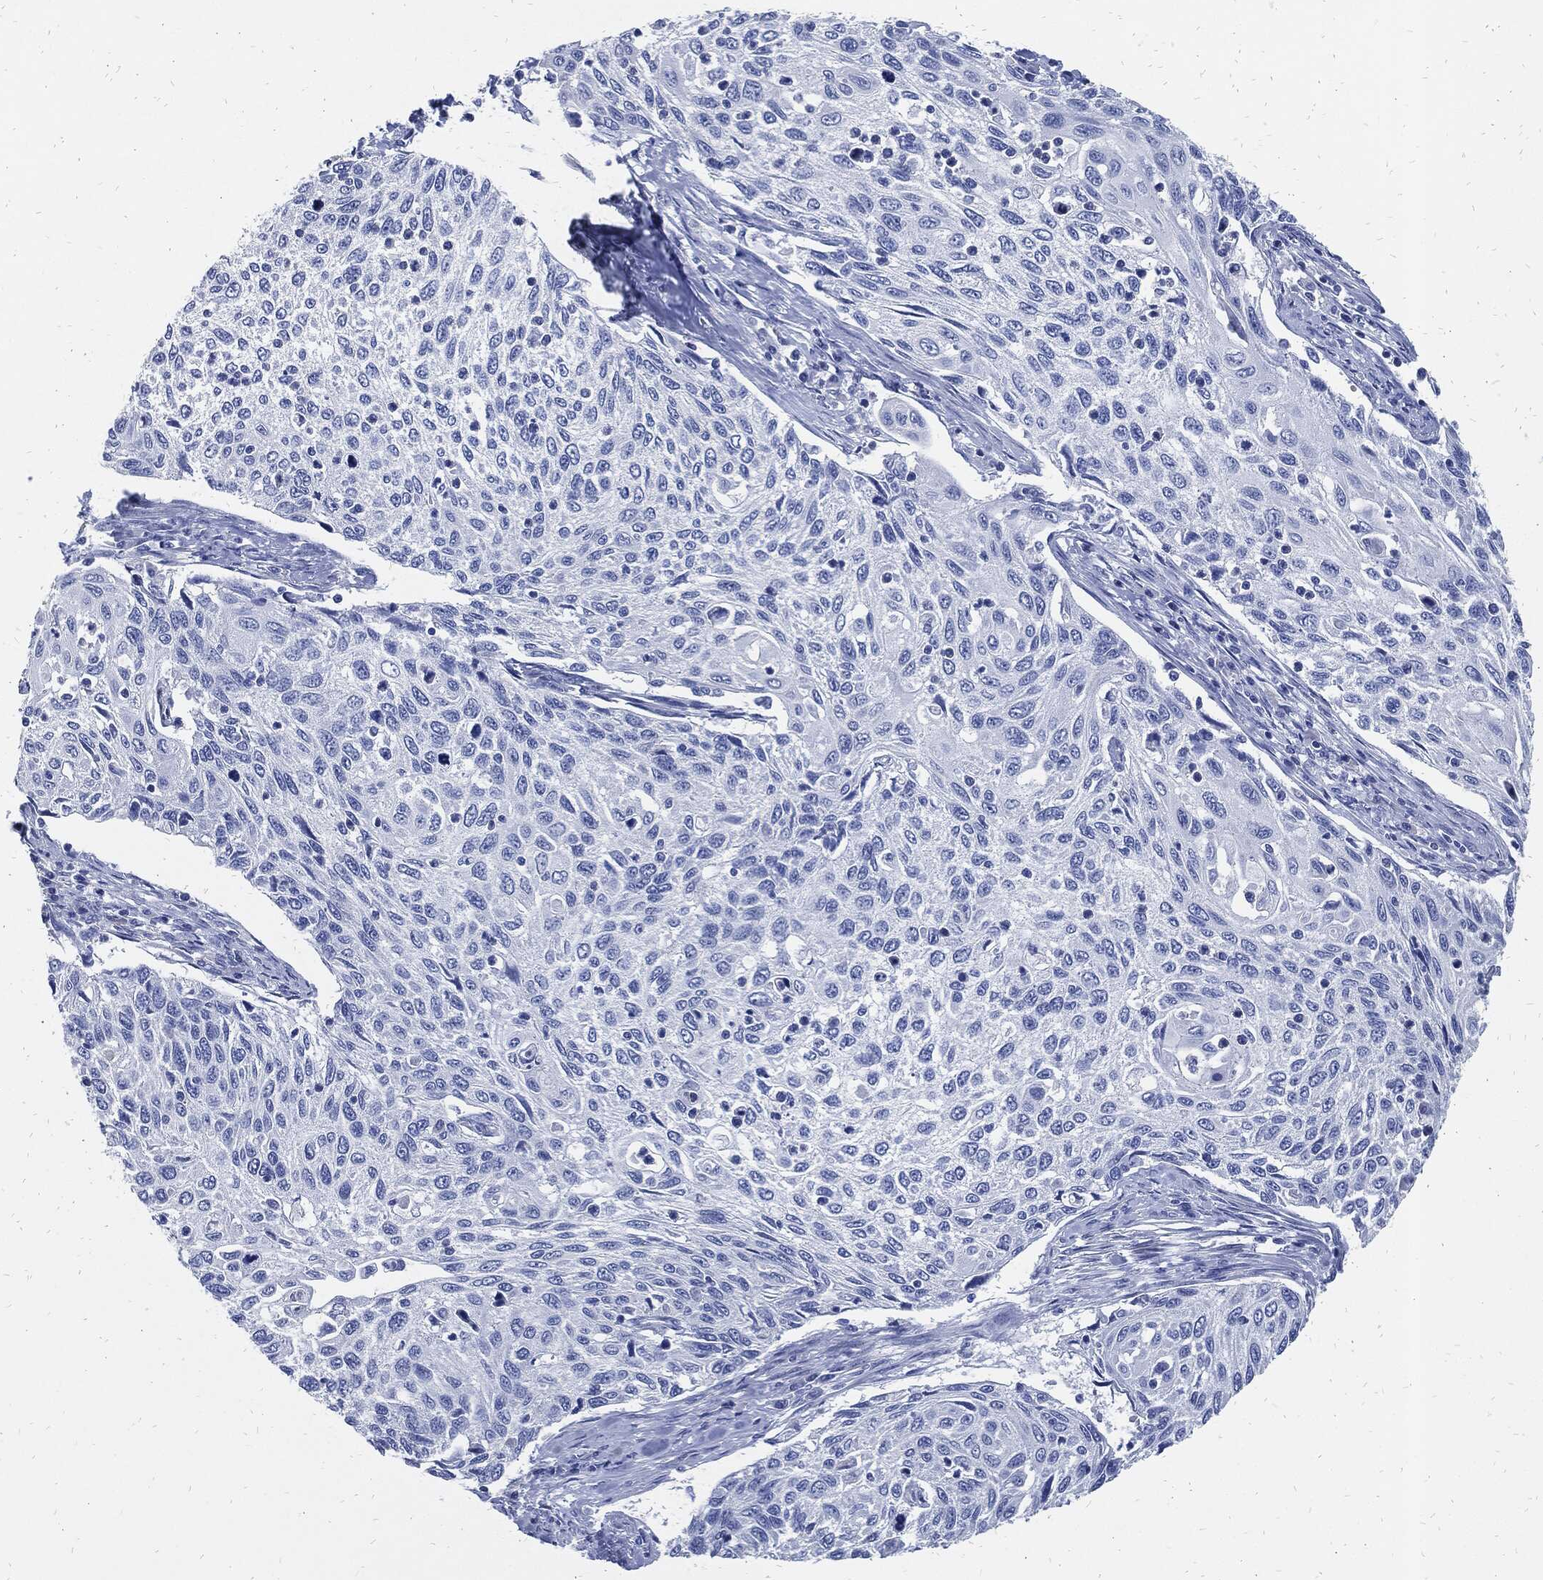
{"staining": {"intensity": "negative", "quantity": "none", "location": "none"}, "tissue": "cervical cancer", "cell_type": "Tumor cells", "image_type": "cancer", "snomed": [{"axis": "morphology", "description": "Squamous cell carcinoma, NOS"}, {"axis": "topography", "description": "Cervix"}], "caption": "Tumor cells are negative for brown protein staining in cervical squamous cell carcinoma.", "gene": "FABP4", "patient": {"sex": "female", "age": 70}}